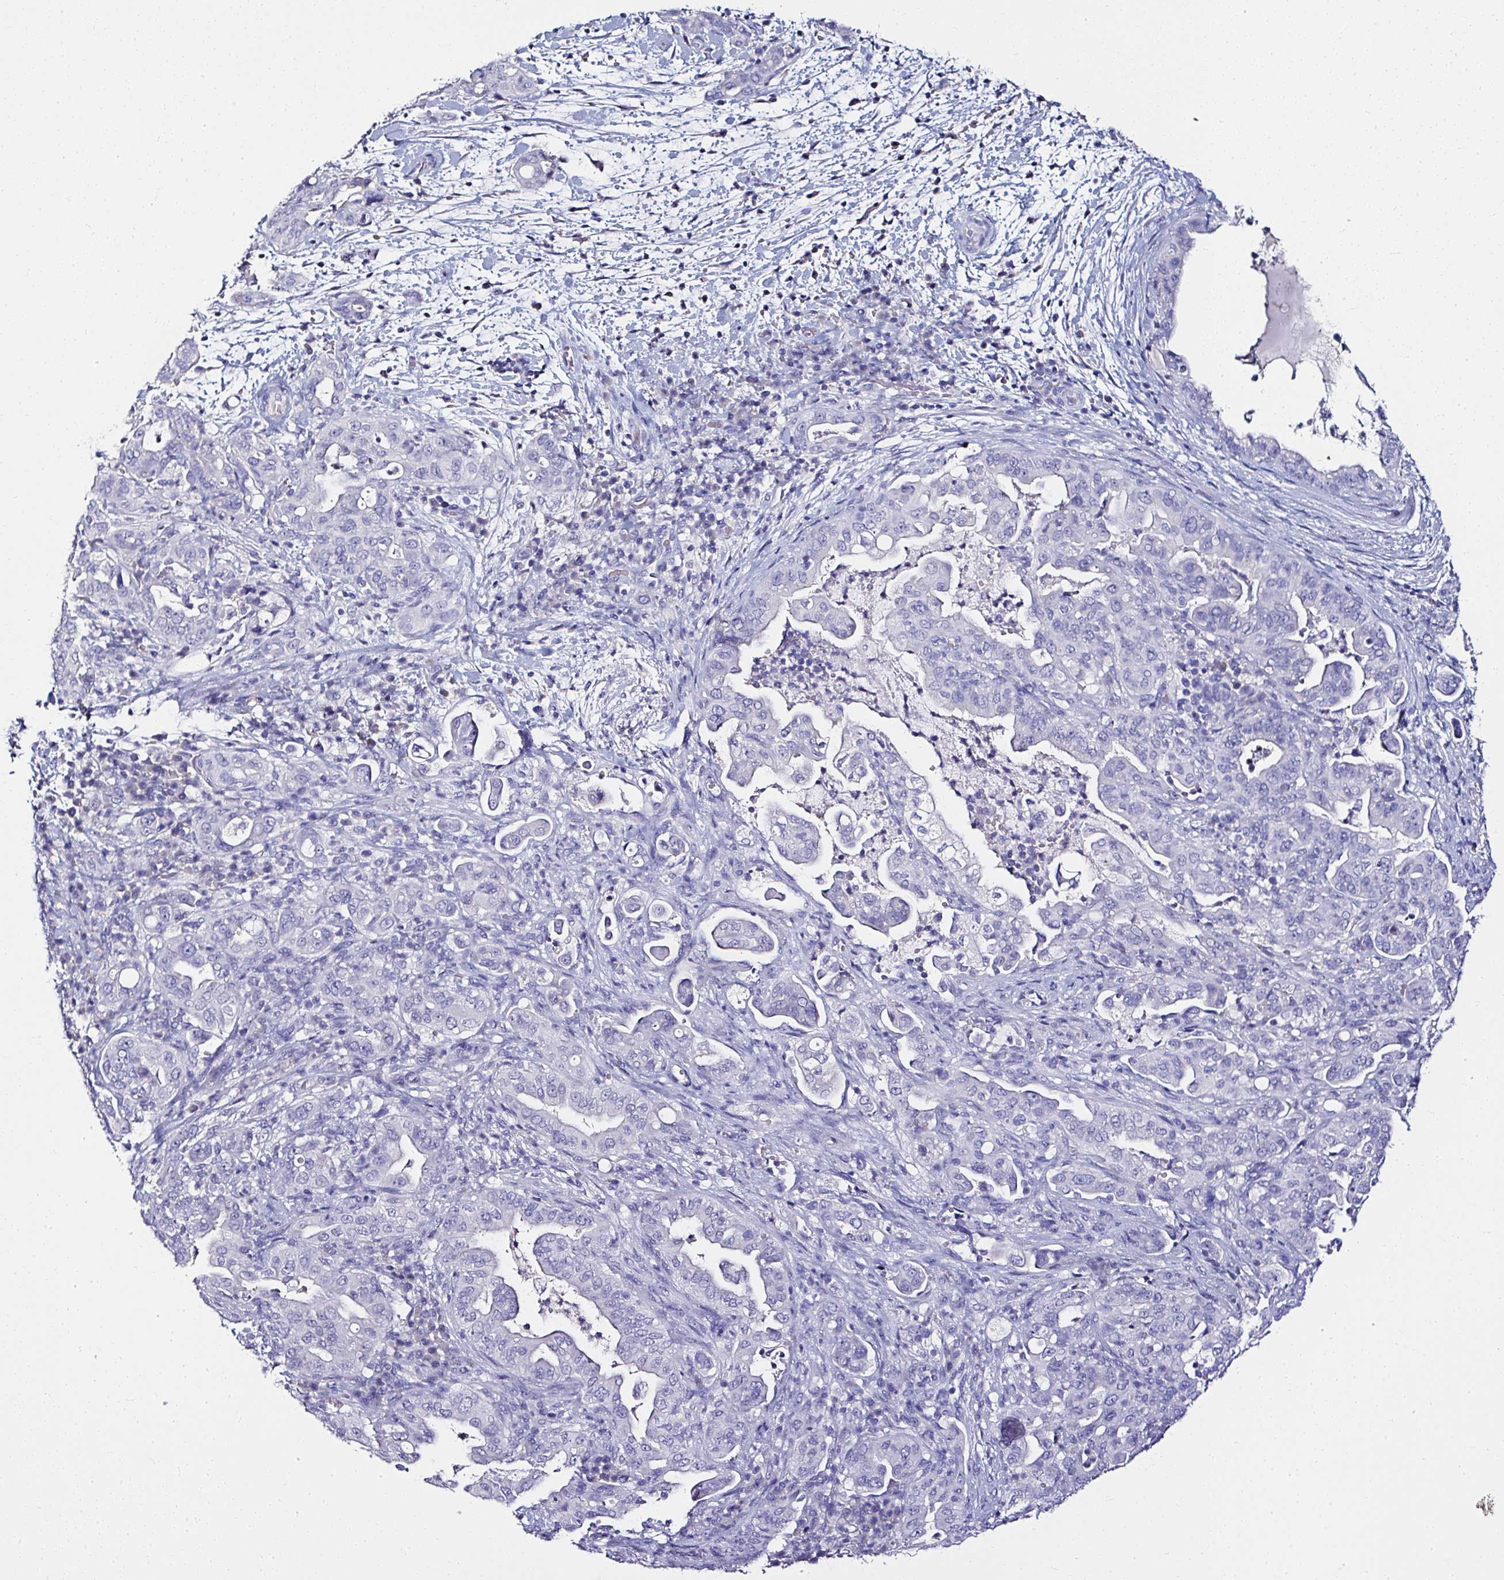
{"staining": {"intensity": "negative", "quantity": "none", "location": "none"}, "tissue": "pancreatic cancer", "cell_type": "Tumor cells", "image_type": "cancer", "snomed": [{"axis": "morphology", "description": "Normal tissue, NOS"}, {"axis": "morphology", "description": "Adenocarcinoma, NOS"}, {"axis": "topography", "description": "Lymph node"}, {"axis": "topography", "description": "Pancreas"}], "caption": "There is no significant staining in tumor cells of pancreatic cancer (adenocarcinoma).", "gene": "ATP2A1", "patient": {"sex": "female", "age": 67}}